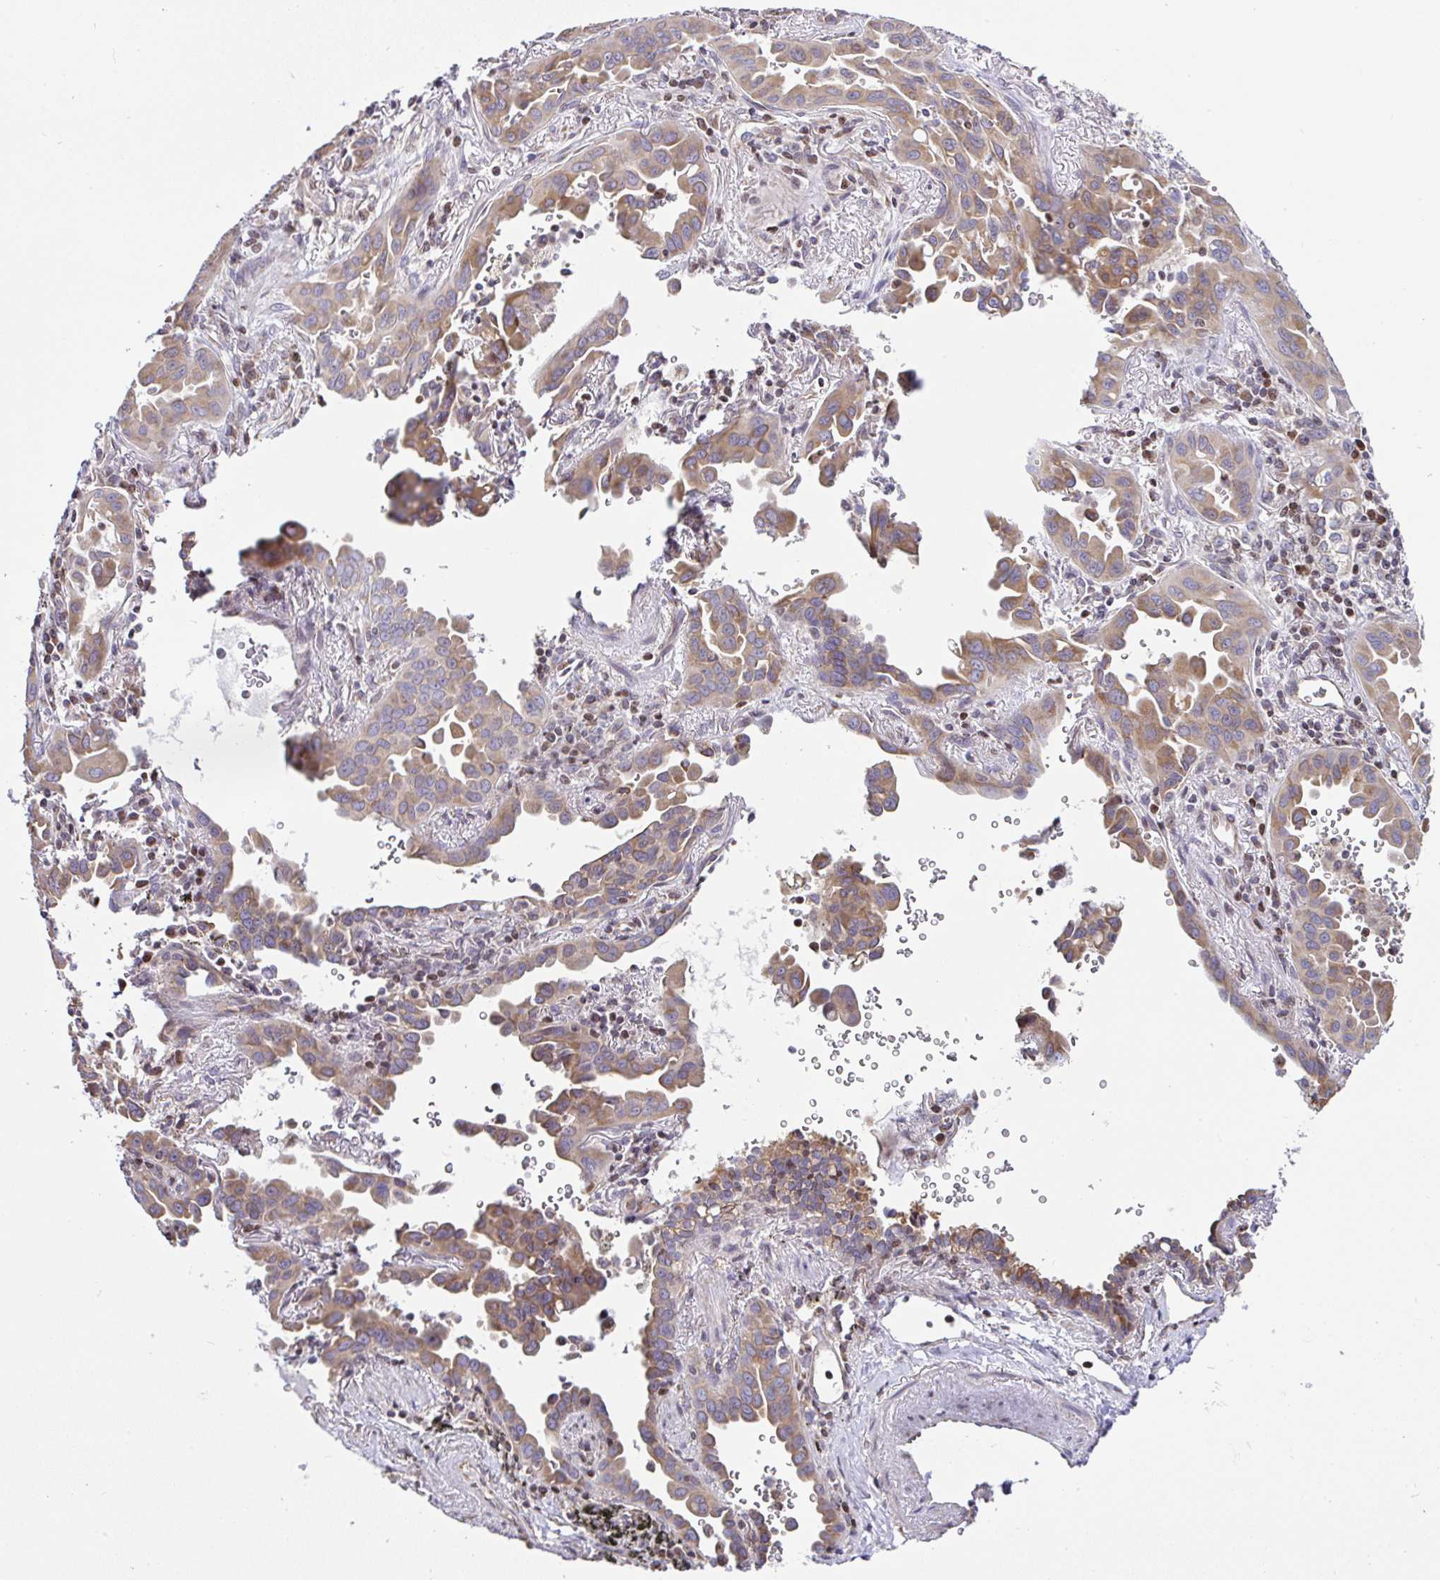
{"staining": {"intensity": "moderate", "quantity": ">75%", "location": "cytoplasmic/membranous"}, "tissue": "lung cancer", "cell_type": "Tumor cells", "image_type": "cancer", "snomed": [{"axis": "morphology", "description": "Adenocarcinoma, NOS"}, {"axis": "topography", "description": "Lung"}], "caption": "Adenocarcinoma (lung) was stained to show a protein in brown. There is medium levels of moderate cytoplasmic/membranous expression in about >75% of tumor cells. Using DAB (3,3'-diaminobenzidine) (brown) and hematoxylin (blue) stains, captured at high magnification using brightfield microscopy.", "gene": "FIGNL1", "patient": {"sex": "male", "age": 68}}